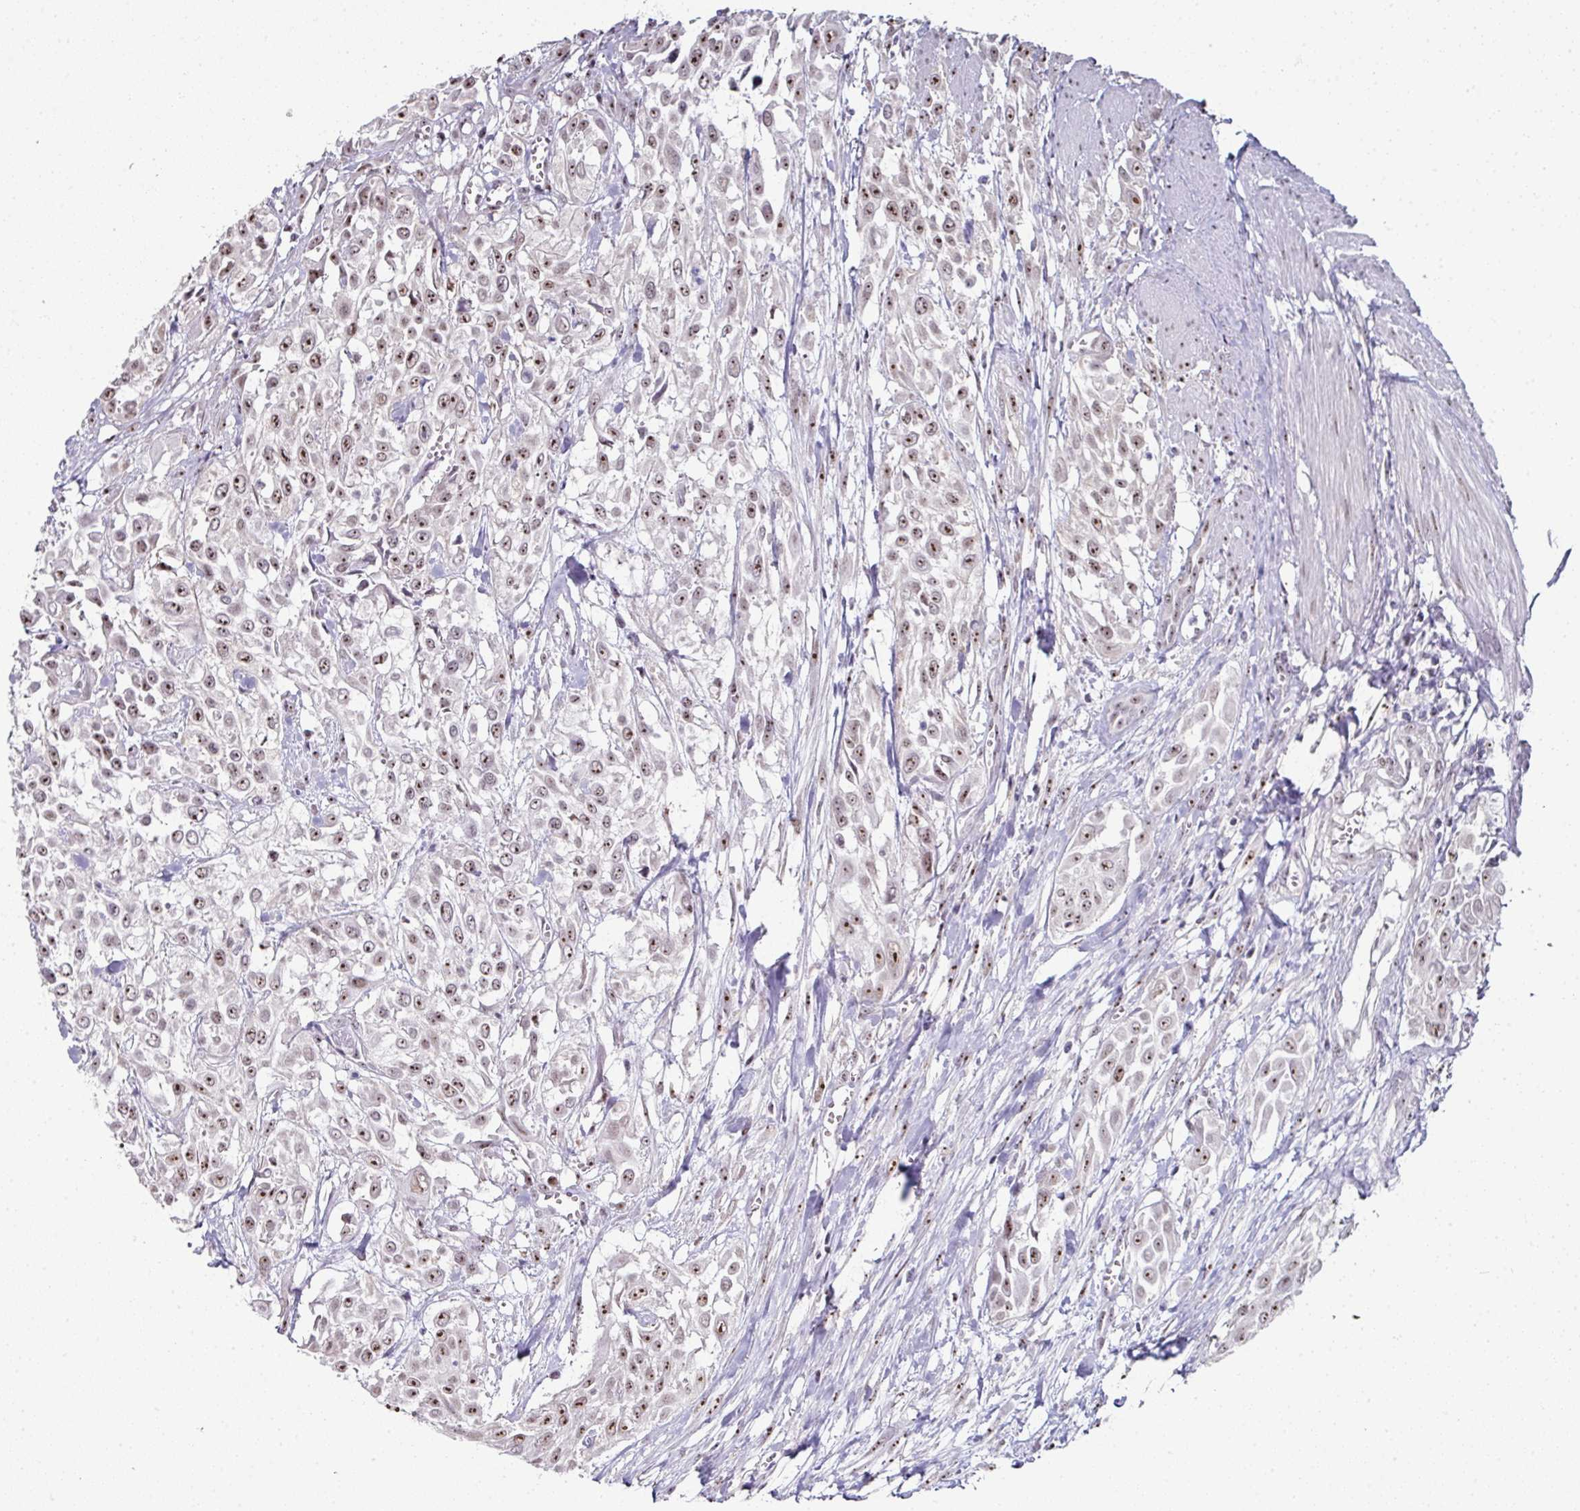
{"staining": {"intensity": "weak", "quantity": ">75%", "location": "nuclear"}, "tissue": "urothelial cancer", "cell_type": "Tumor cells", "image_type": "cancer", "snomed": [{"axis": "morphology", "description": "Urothelial carcinoma, High grade"}, {"axis": "topography", "description": "Urinary bladder"}], "caption": "There is low levels of weak nuclear staining in tumor cells of high-grade urothelial carcinoma, as demonstrated by immunohistochemical staining (brown color).", "gene": "NACC2", "patient": {"sex": "male", "age": 57}}